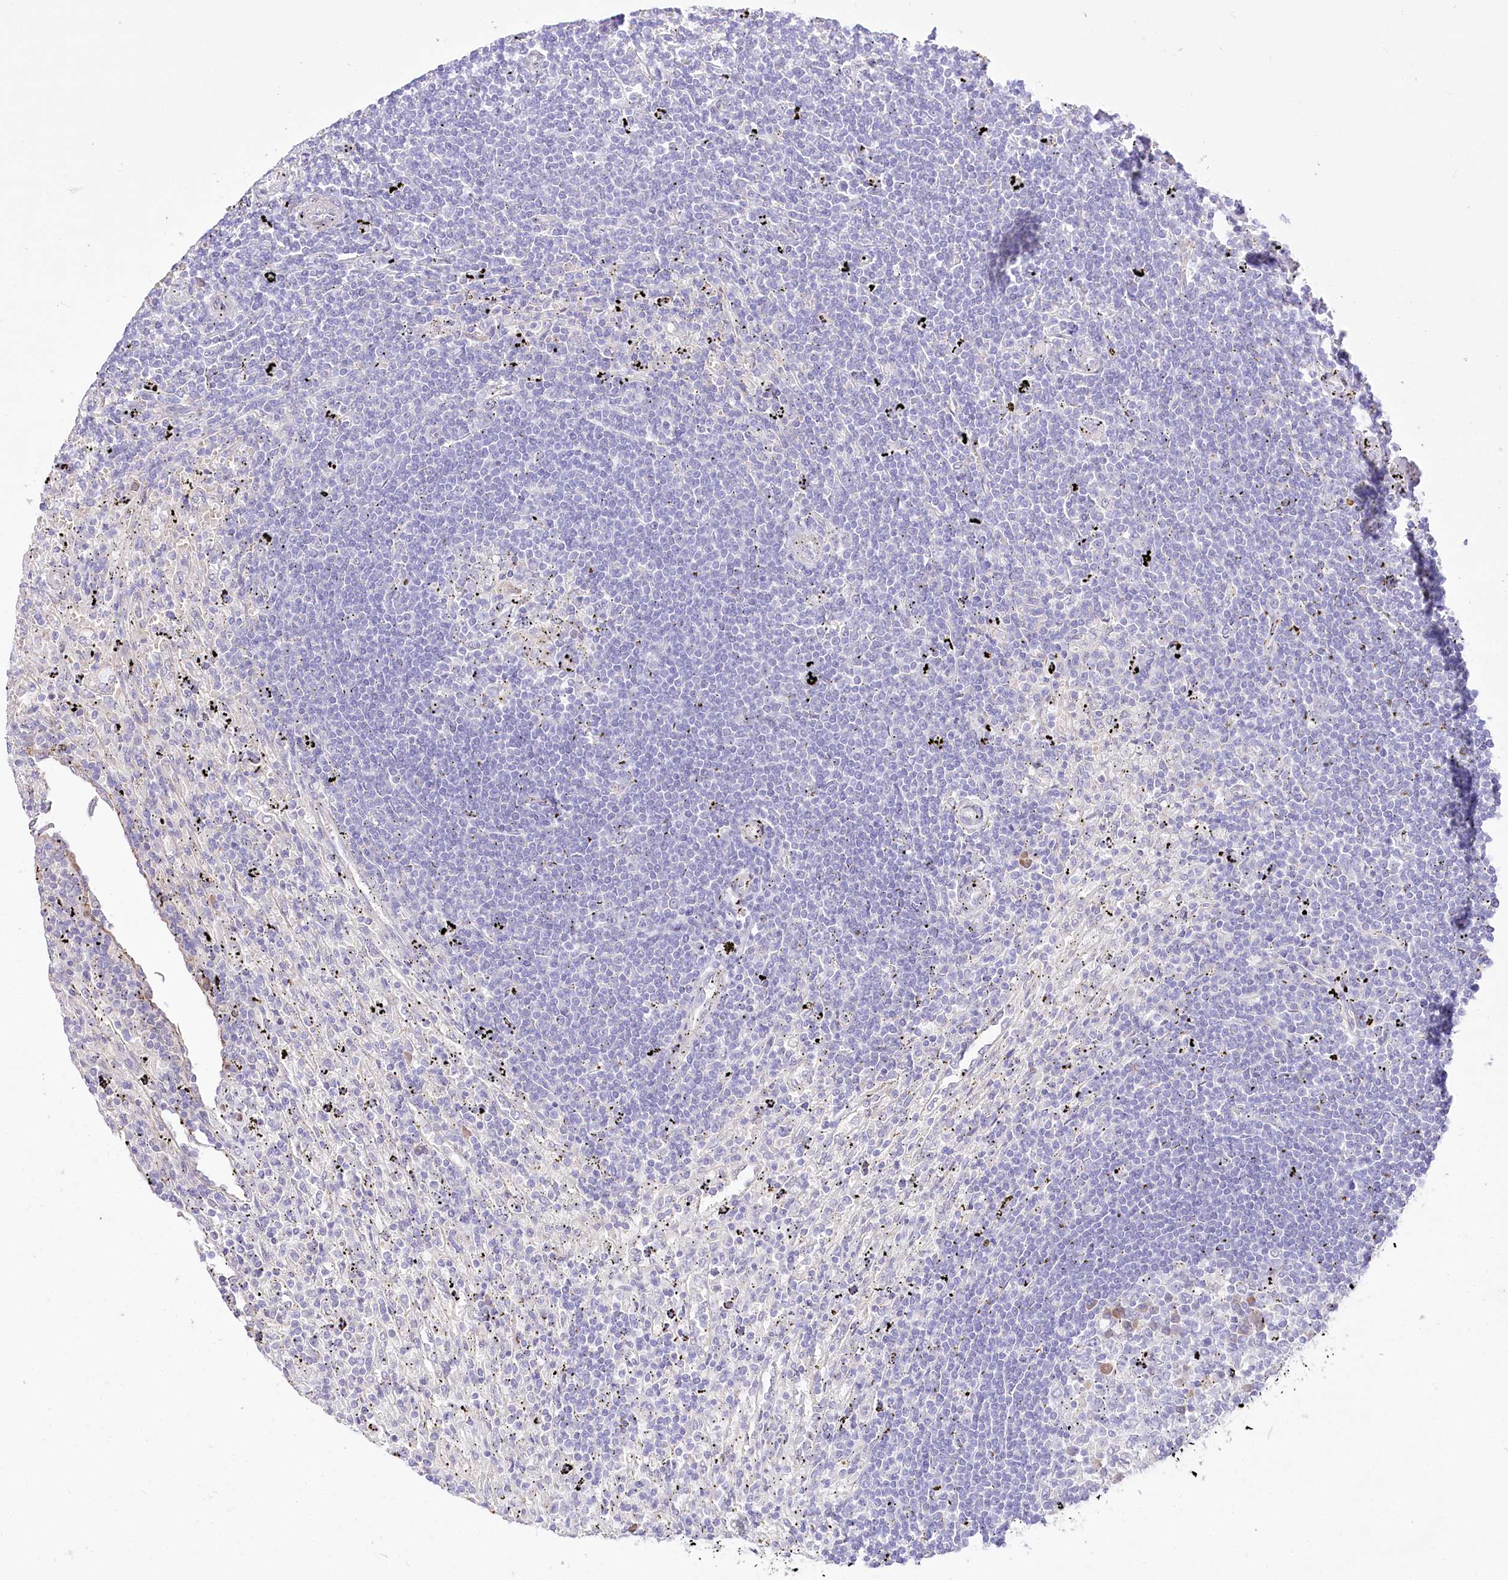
{"staining": {"intensity": "negative", "quantity": "none", "location": "none"}, "tissue": "lymphoma", "cell_type": "Tumor cells", "image_type": "cancer", "snomed": [{"axis": "morphology", "description": "Malignant lymphoma, non-Hodgkin's type, Low grade"}, {"axis": "topography", "description": "Spleen"}], "caption": "Histopathology image shows no protein expression in tumor cells of low-grade malignant lymphoma, non-Hodgkin's type tissue.", "gene": "STT3B", "patient": {"sex": "male", "age": 76}}